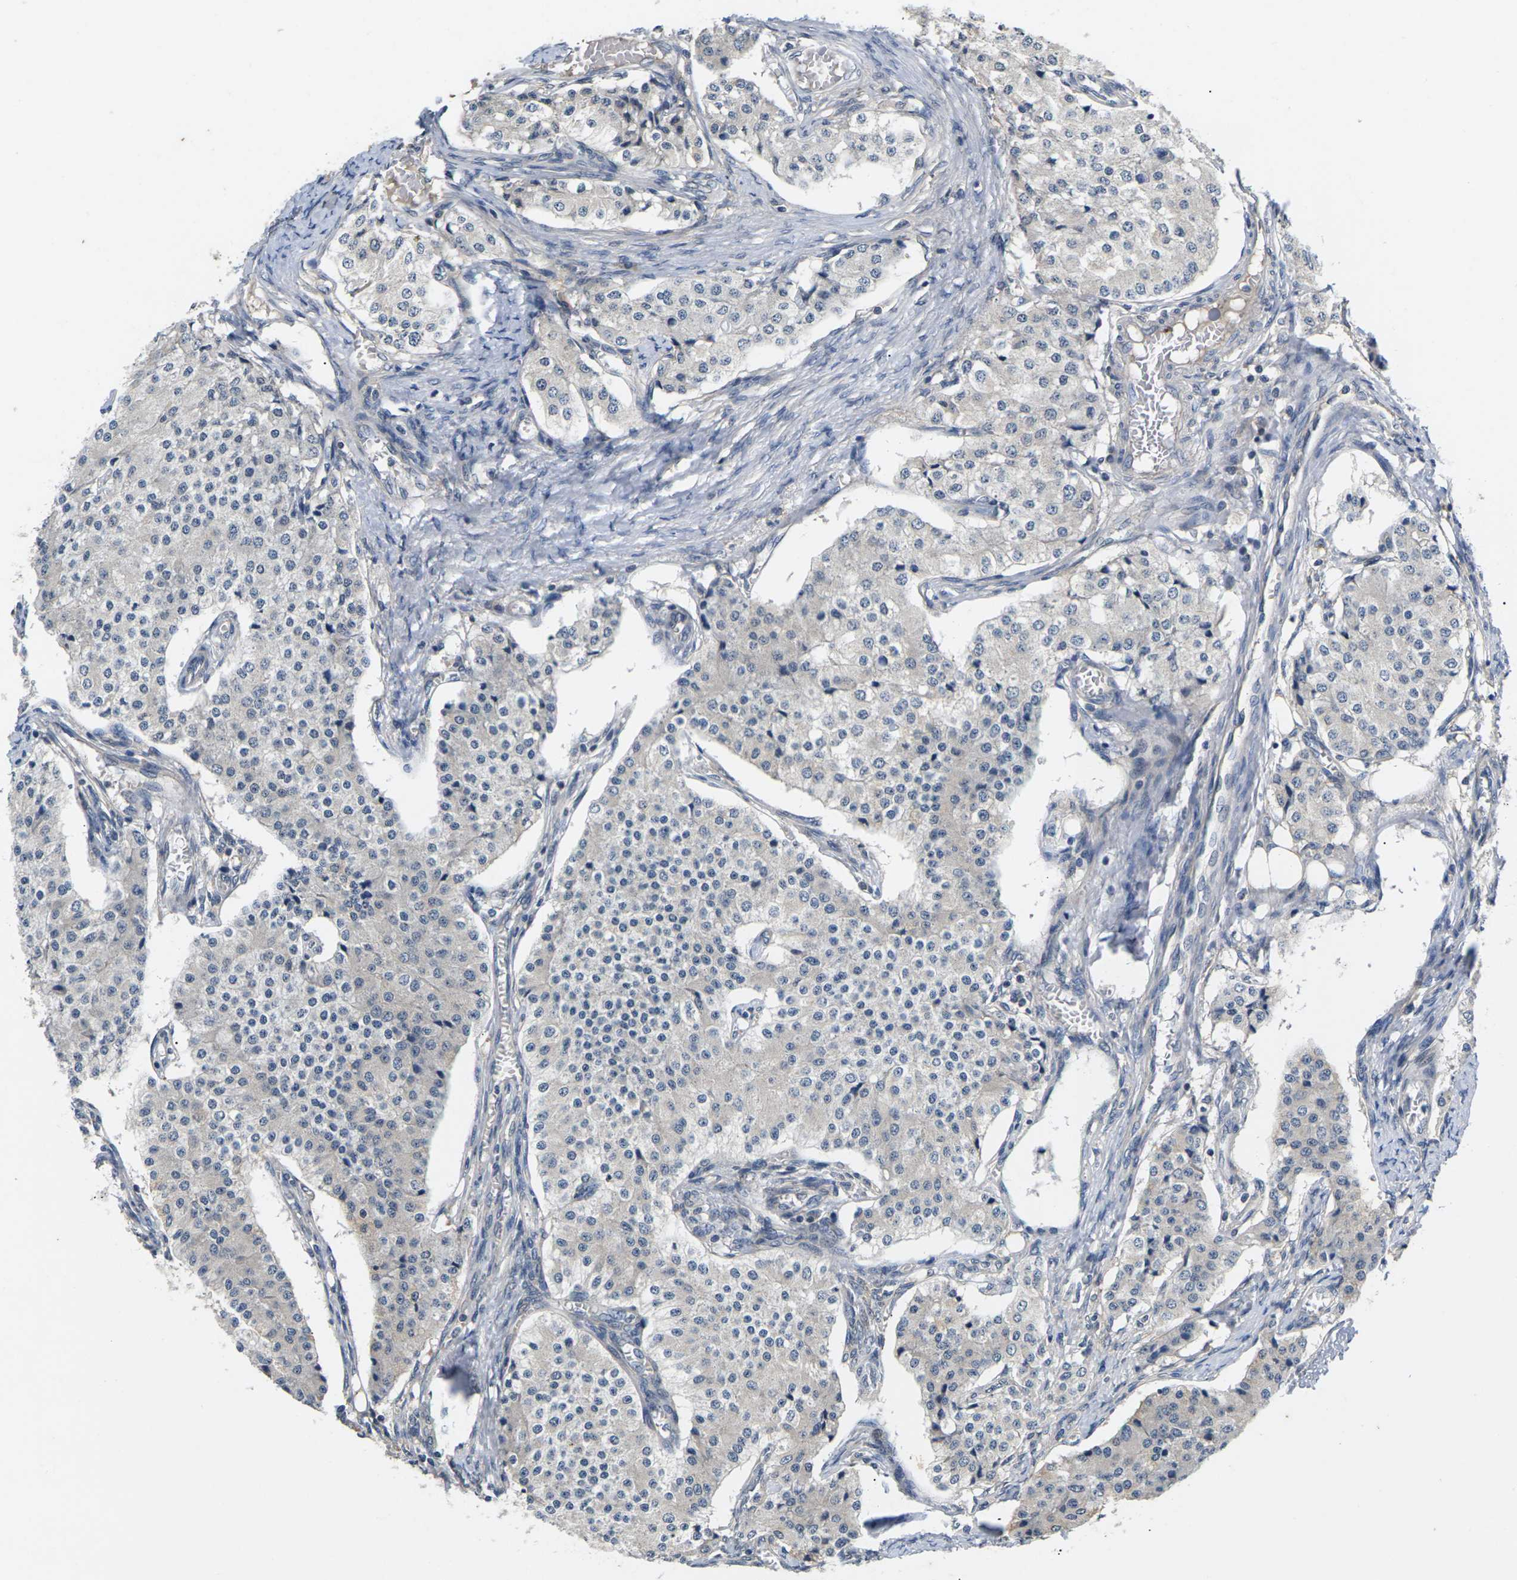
{"staining": {"intensity": "negative", "quantity": "none", "location": "none"}, "tissue": "carcinoid", "cell_type": "Tumor cells", "image_type": "cancer", "snomed": [{"axis": "morphology", "description": "Carcinoid, malignant, NOS"}, {"axis": "topography", "description": "Colon"}], "caption": "High magnification brightfield microscopy of carcinoid (malignant) stained with DAB (3,3'-diaminobenzidine) (brown) and counterstained with hematoxylin (blue): tumor cells show no significant expression.", "gene": "SLC2A2", "patient": {"sex": "female", "age": 52}}